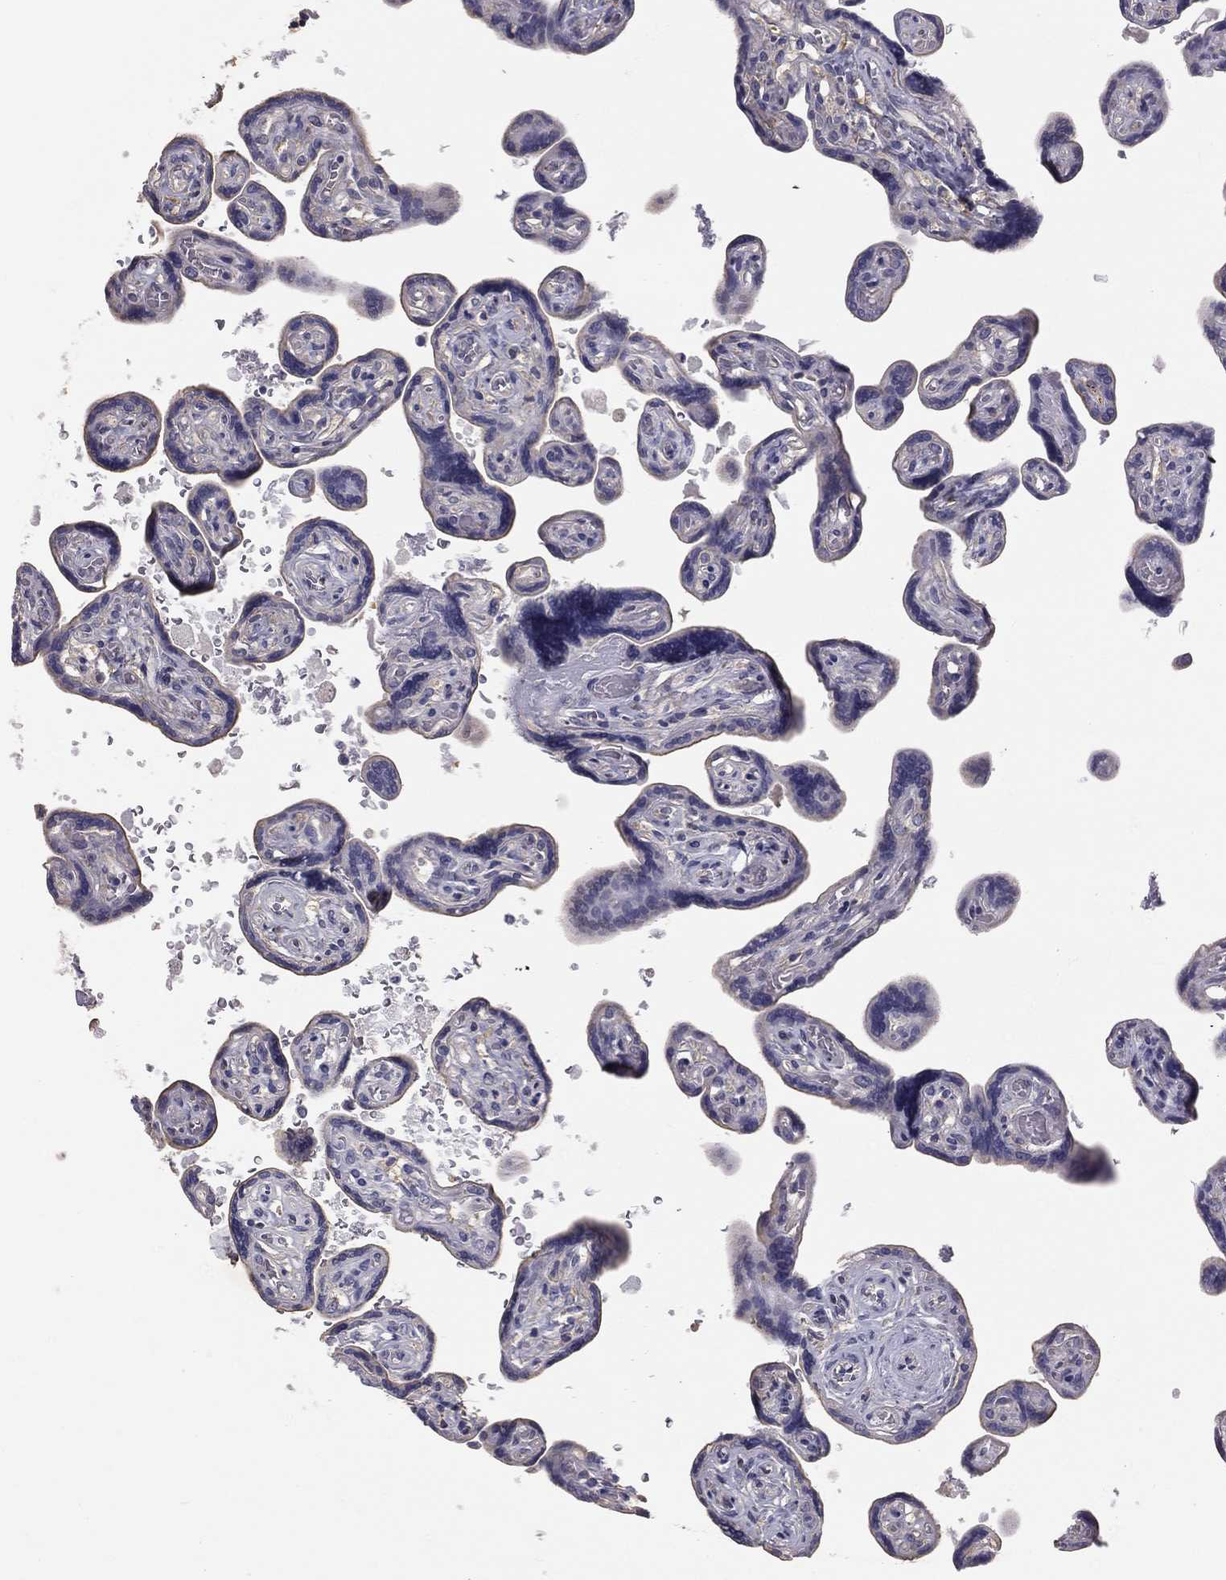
{"staining": {"intensity": "negative", "quantity": "none", "location": "none"}, "tissue": "placenta", "cell_type": "Decidual cells", "image_type": "normal", "snomed": [{"axis": "morphology", "description": "Normal tissue, NOS"}, {"axis": "topography", "description": "Placenta"}], "caption": "IHC micrograph of benign placenta stained for a protein (brown), which displays no expression in decidual cells. Brightfield microscopy of IHC stained with DAB (brown) and hematoxylin (blue), captured at high magnification.", "gene": "MUC13", "patient": {"sex": "female", "age": 32}}